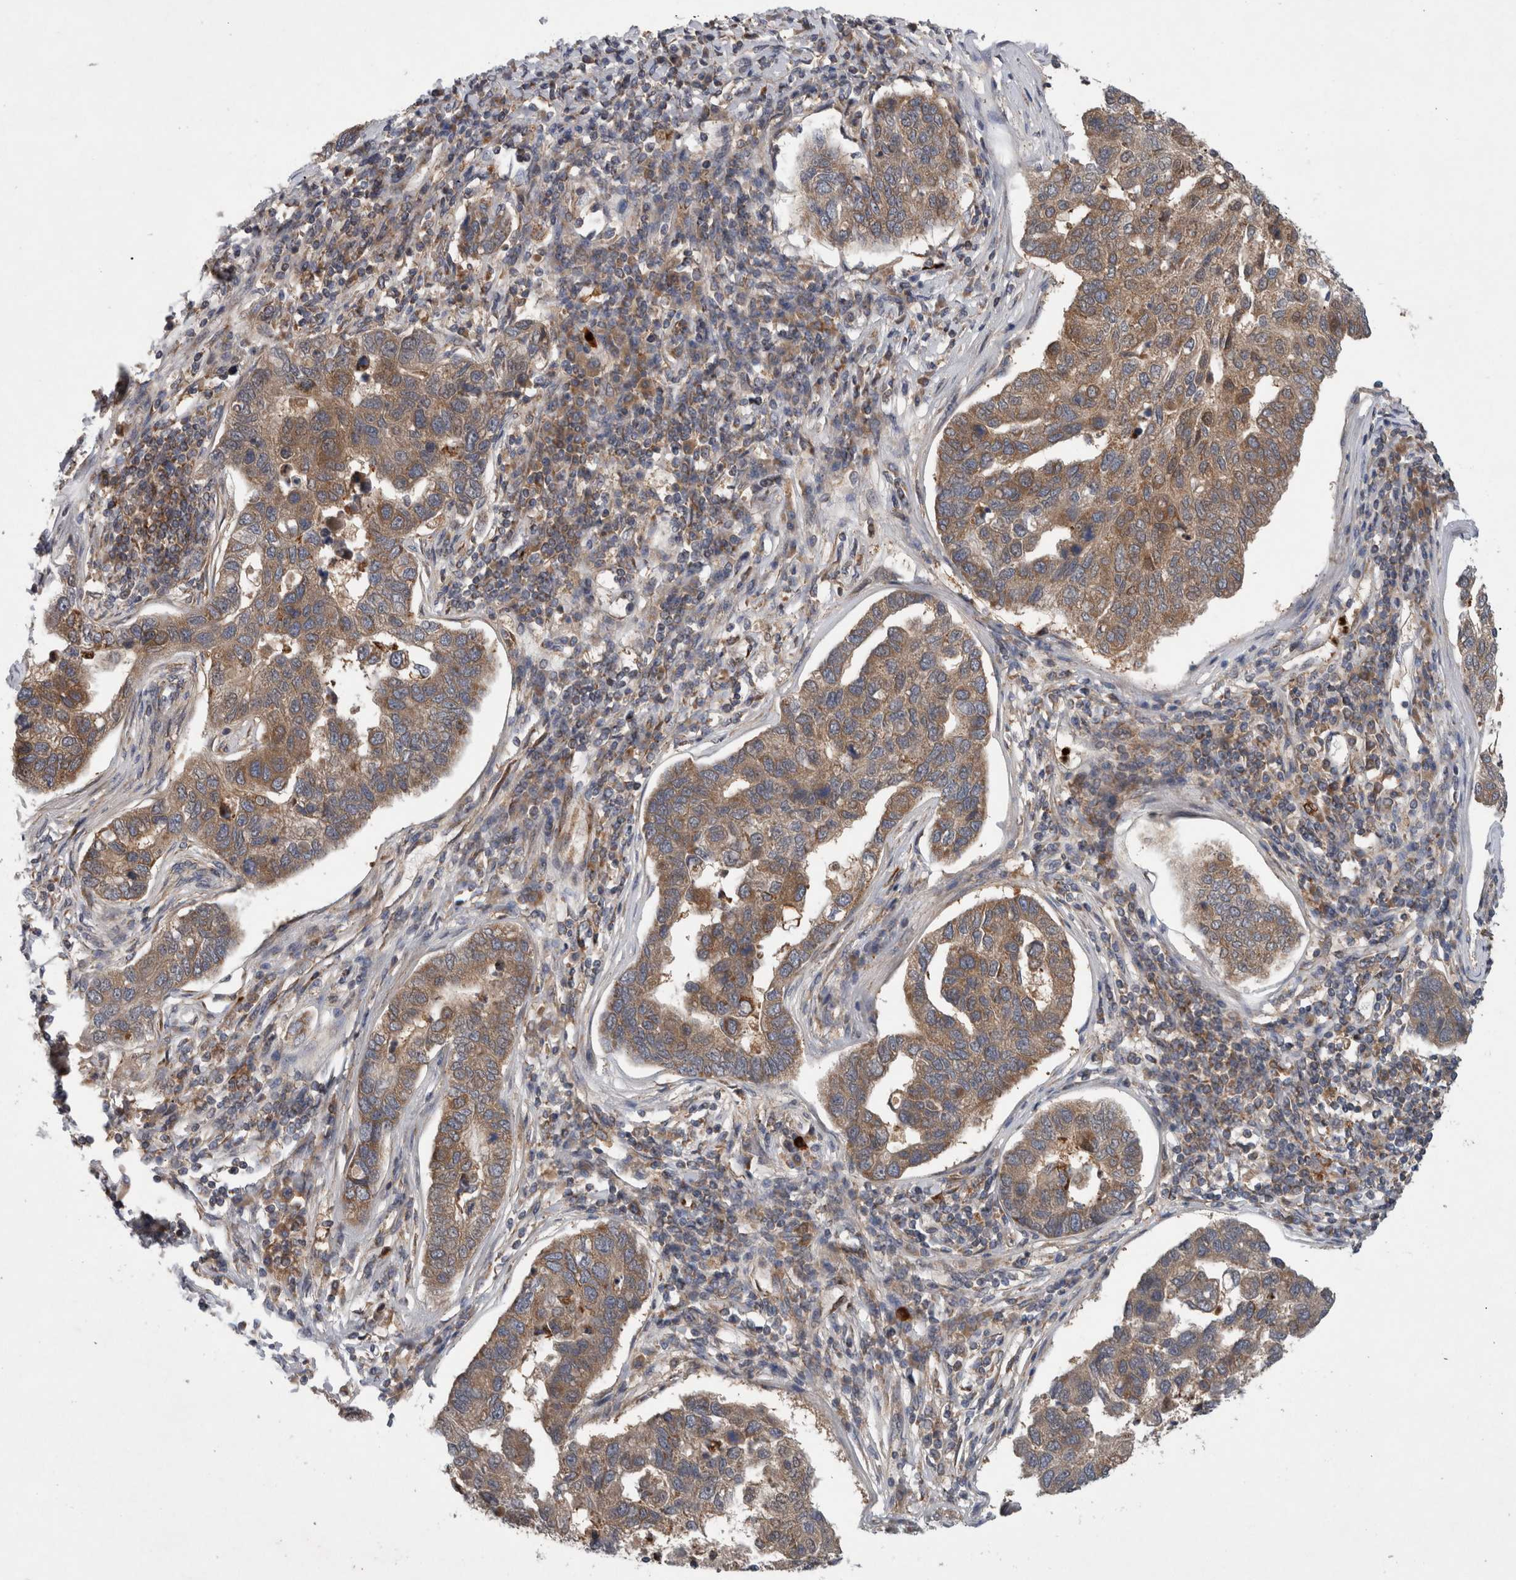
{"staining": {"intensity": "moderate", "quantity": ">75%", "location": "cytoplasmic/membranous"}, "tissue": "pancreatic cancer", "cell_type": "Tumor cells", "image_type": "cancer", "snomed": [{"axis": "morphology", "description": "Adenocarcinoma, NOS"}, {"axis": "topography", "description": "Pancreas"}], "caption": "Protein analysis of pancreatic cancer (adenocarcinoma) tissue exhibits moderate cytoplasmic/membranous expression in about >75% of tumor cells.", "gene": "PDCD2", "patient": {"sex": "female", "age": 61}}